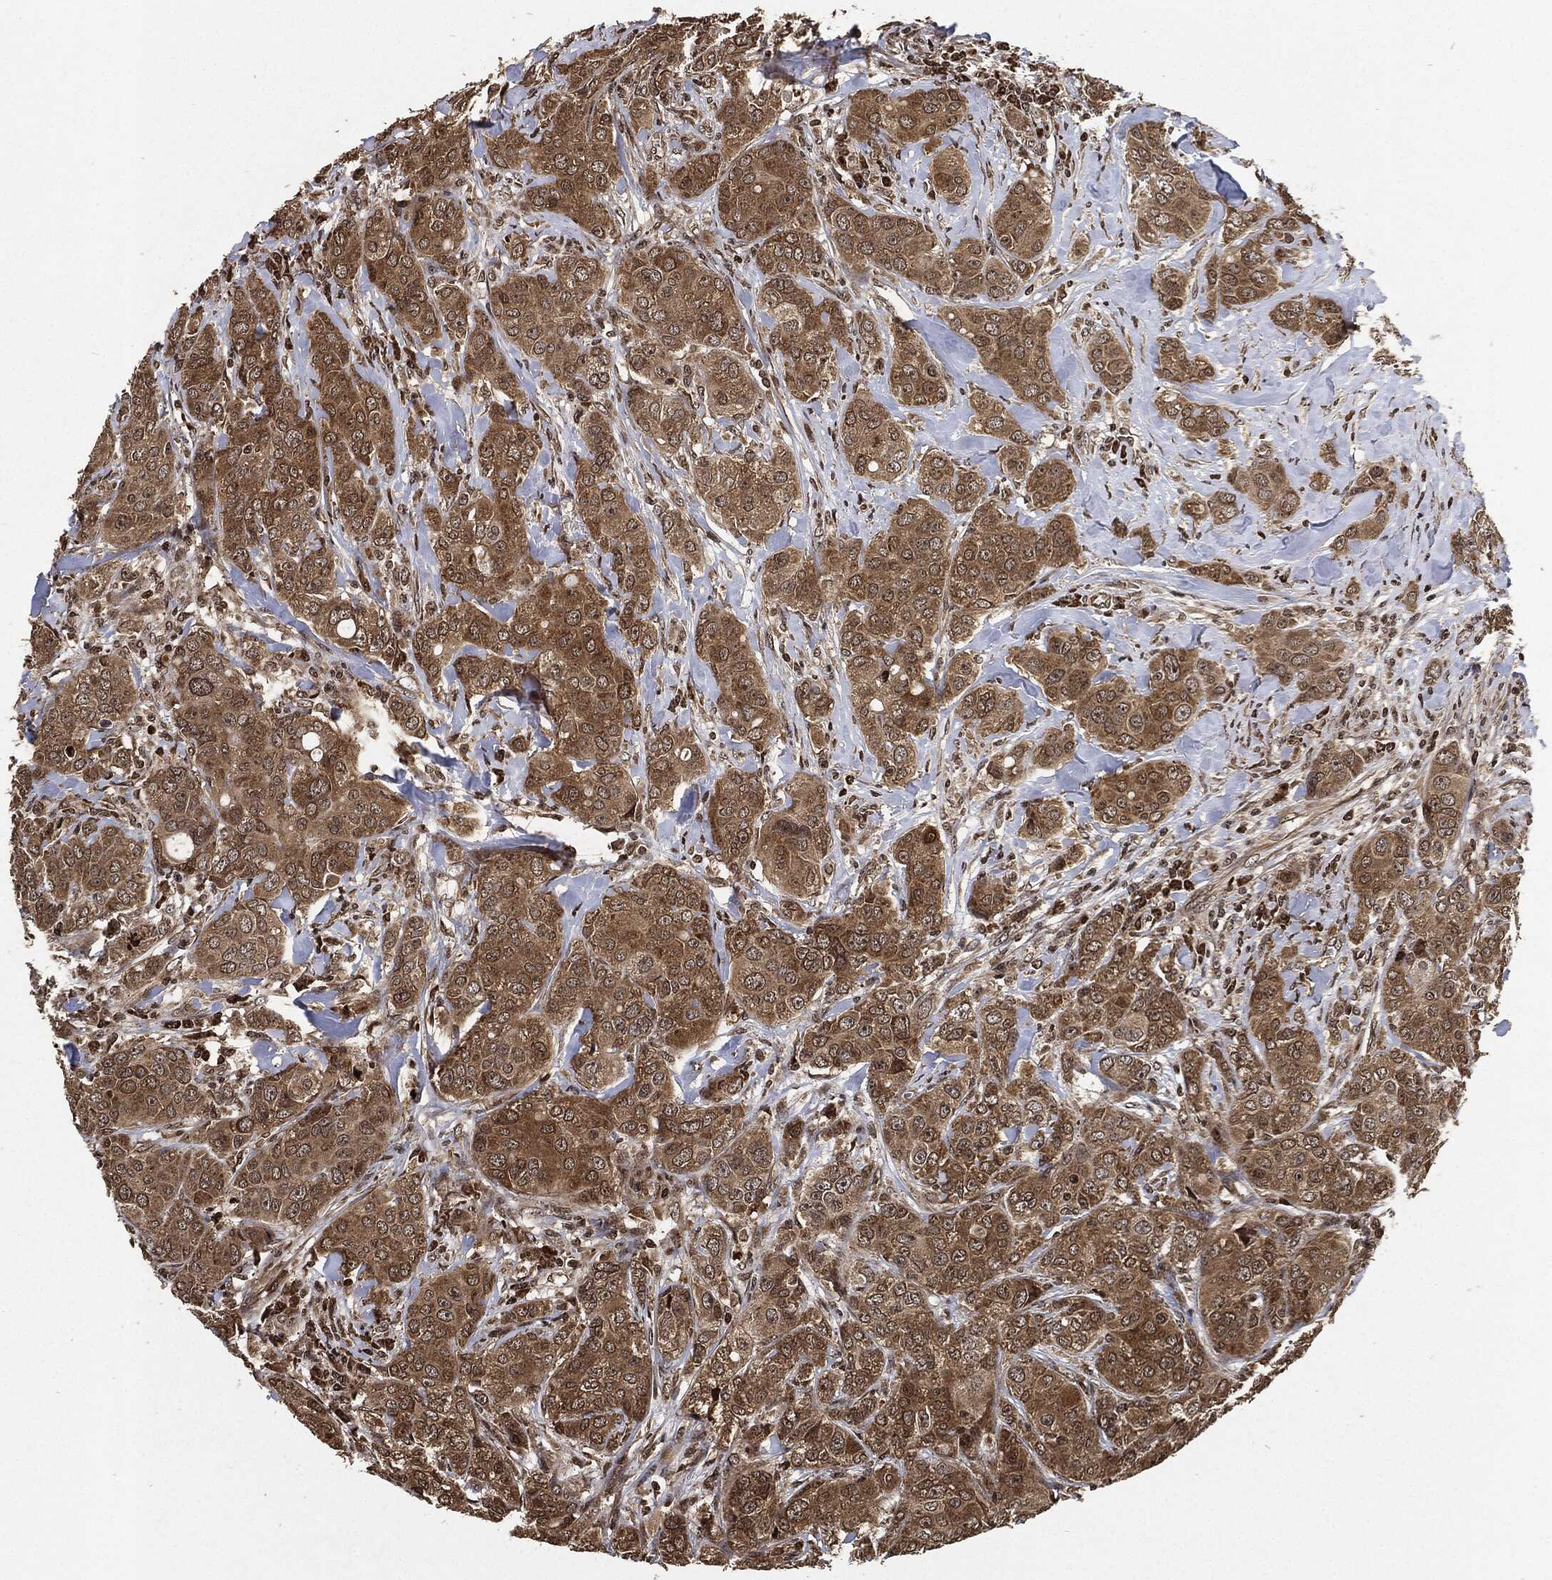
{"staining": {"intensity": "moderate", "quantity": ">75%", "location": "cytoplasmic/membranous"}, "tissue": "breast cancer", "cell_type": "Tumor cells", "image_type": "cancer", "snomed": [{"axis": "morphology", "description": "Duct carcinoma"}, {"axis": "topography", "description": "Breast"}], "caption": "Immunohistochemical staining of human intraductal carcinoma (breast) exhibits moderate cytoplasmic/membranous protein positivity in approximately >75% of tumor cells. The protein is stained brown, and the nuclei are stained in blue (DAB (3,3'-diaminobenzidine) IHC with brightfield microscopy, high magnification).", "gene": "PDK1", "patient": {"sex": "female", "age": 43}}